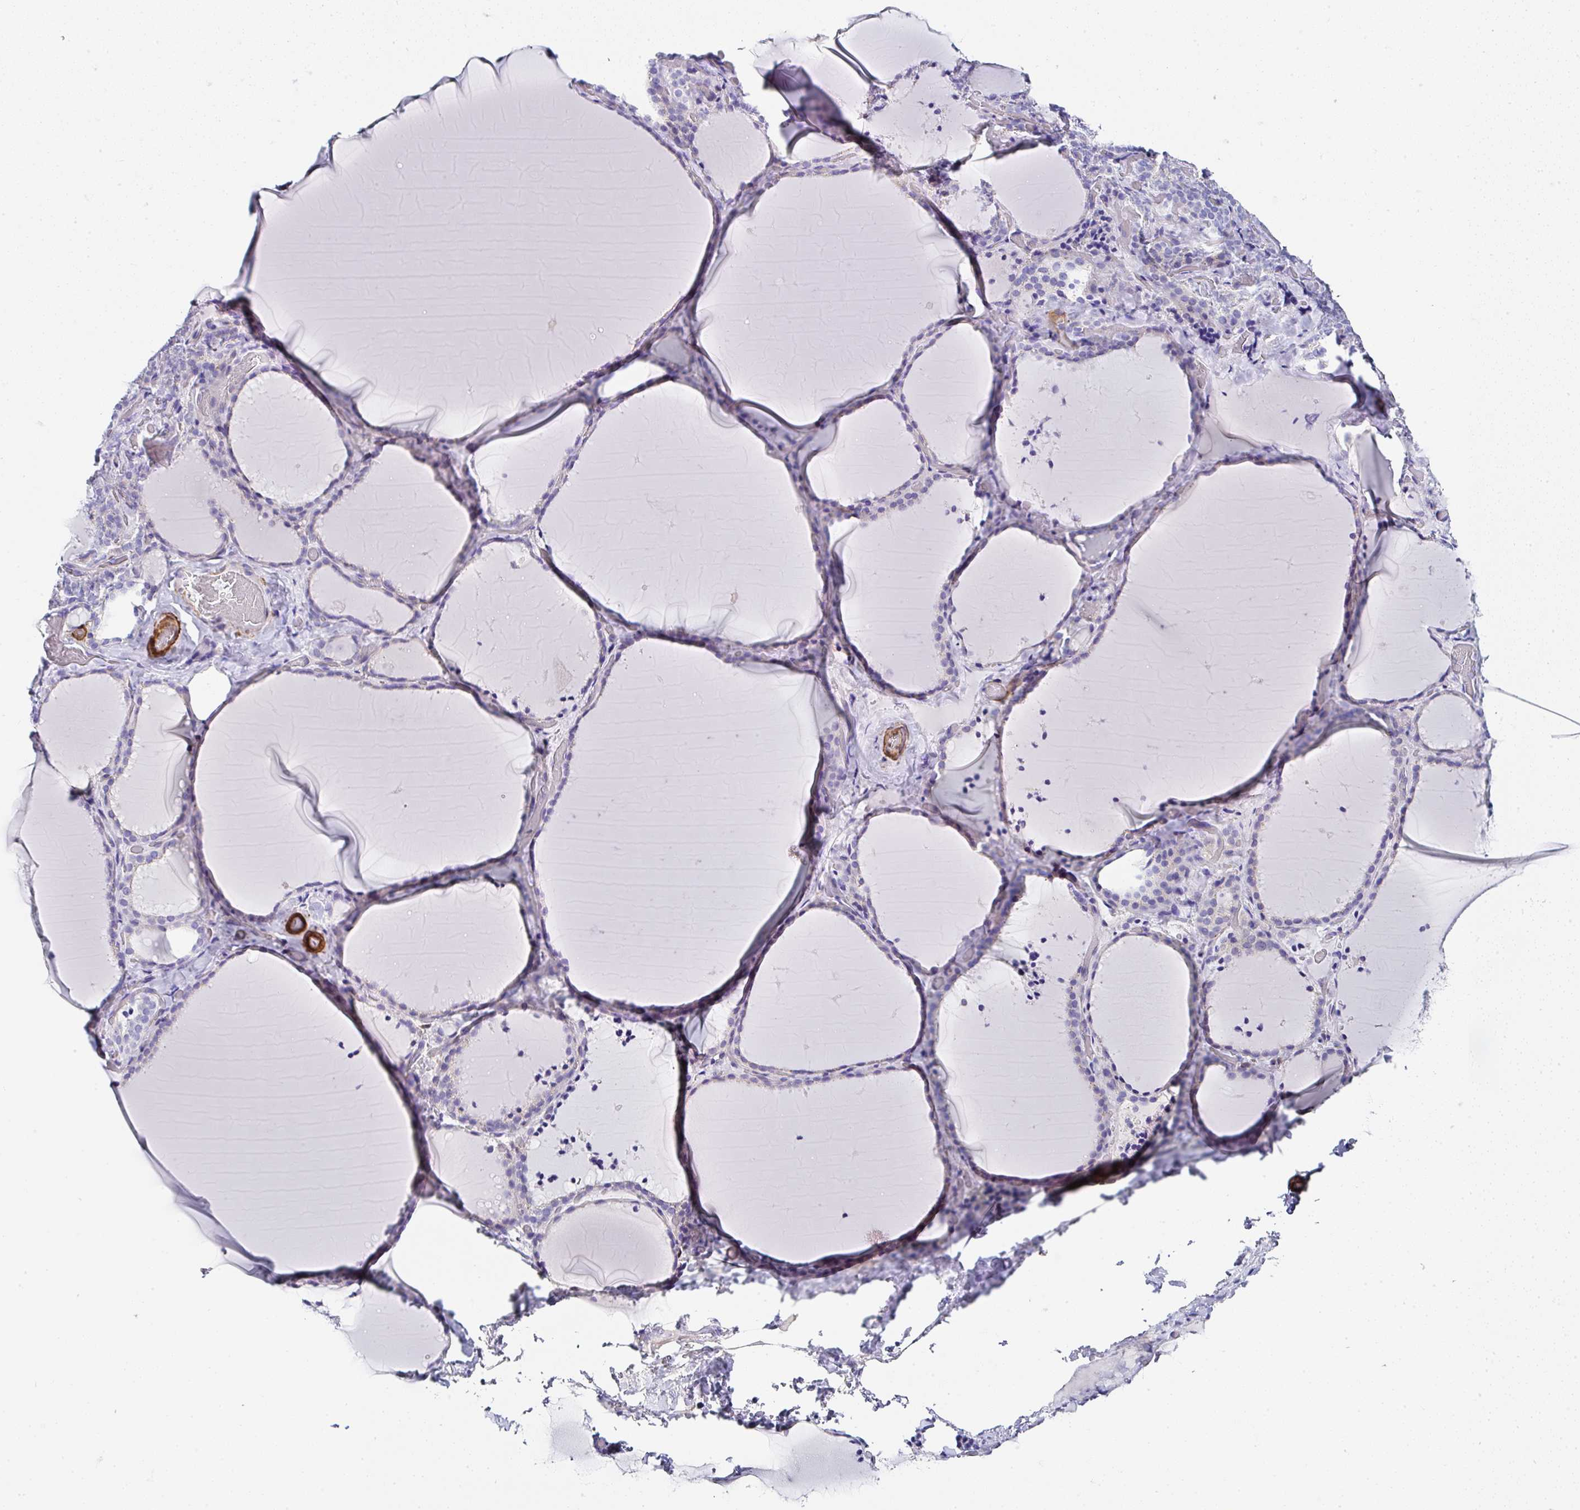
{"staining": {"intensity": "negative", "quantity": "none", "location": "none"}, "tissue": "thyroid gland", "cell_type": "Glandular cells", "image_type": "normal", "snomed": [{"axis": "morphology", "description": "Normal tissue, NOS"}, {"axis": "topography", "description": "Thyroid gland"}], "caption": "Image shows no protein expression in glandular cells of unremarkable thyroid gland.", "gene": "PPFIA4", "patient": {"sex": "female", "age": 22}}